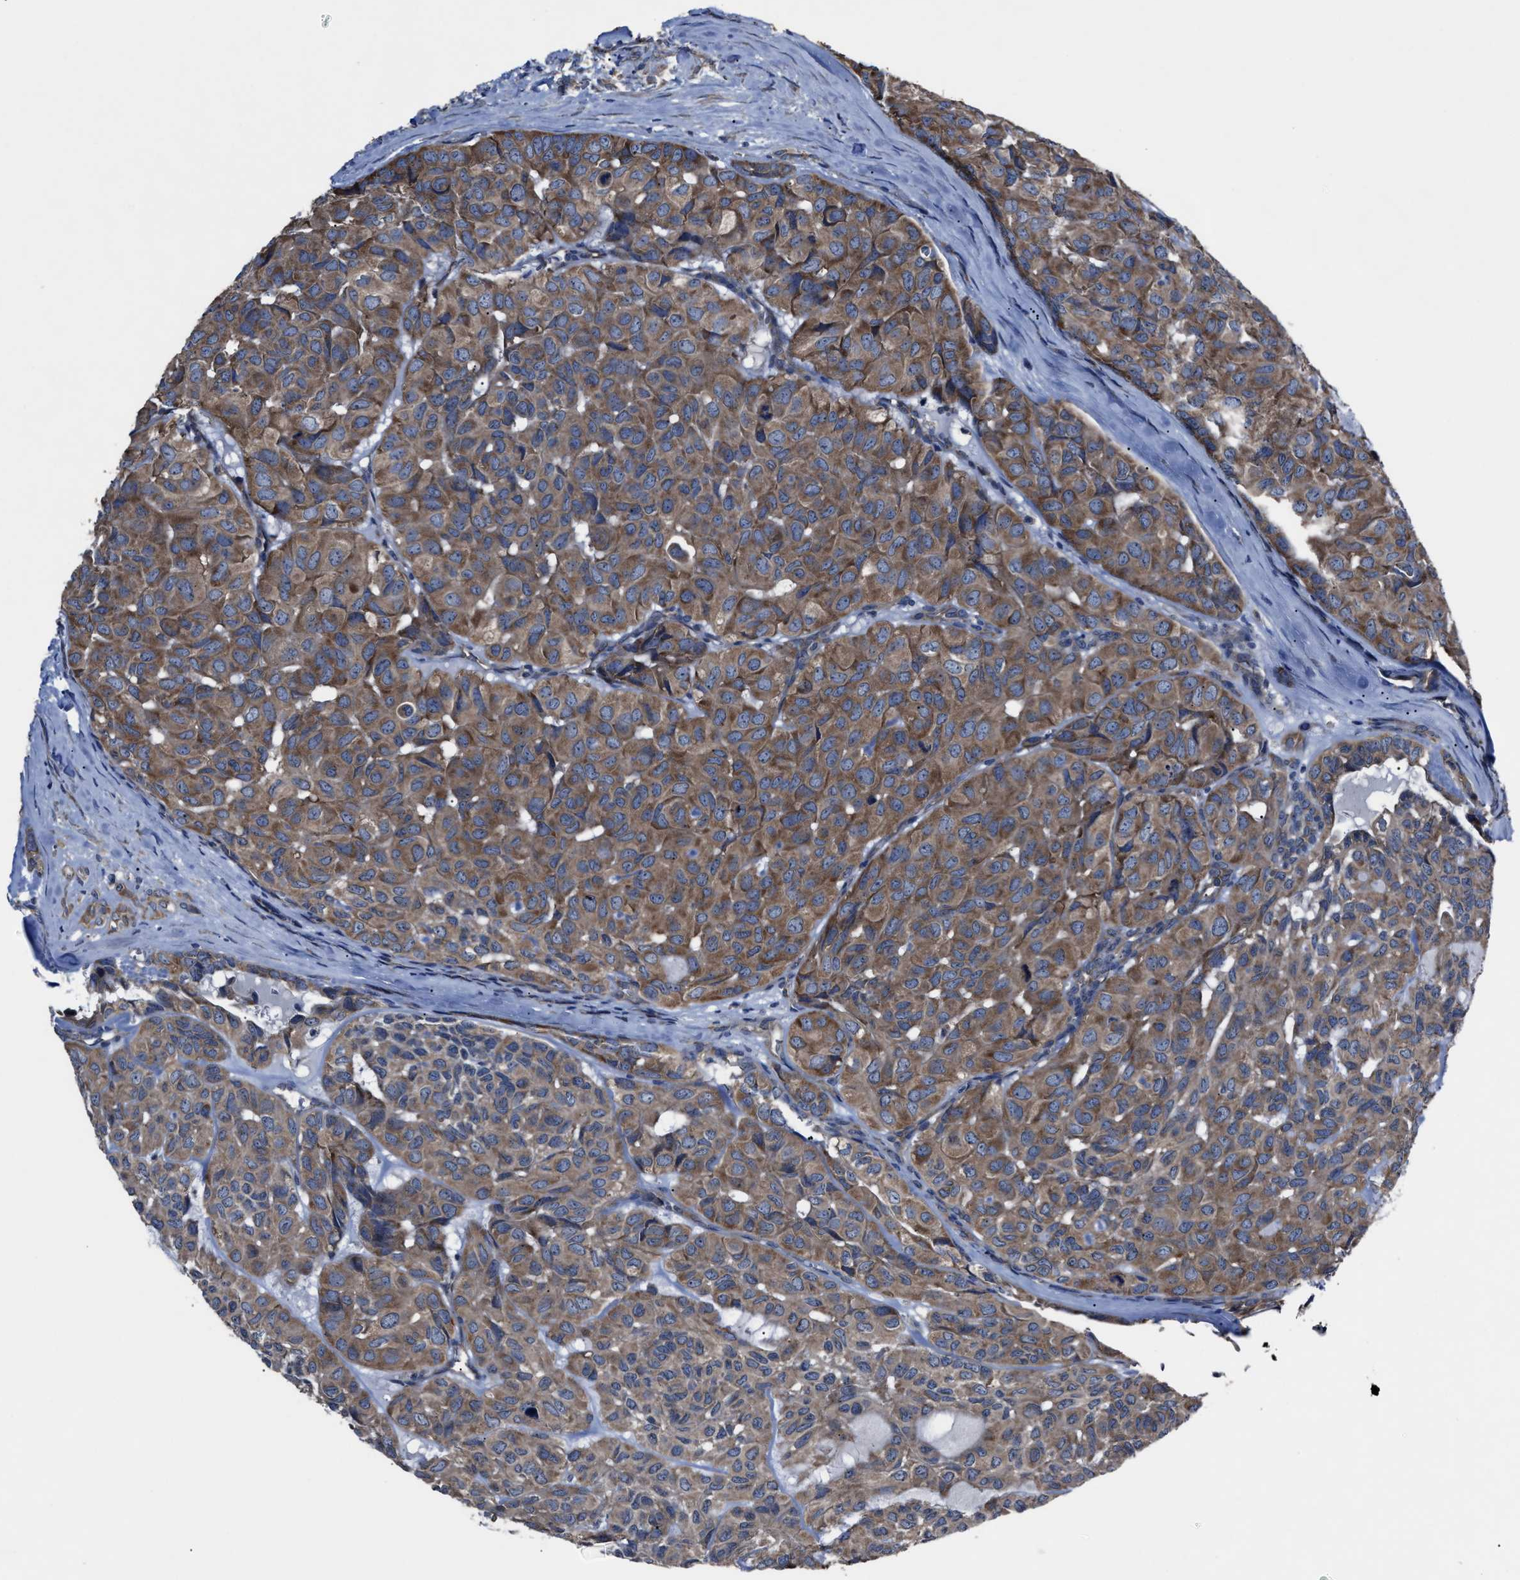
{"staining": {"intensity": "moderate", "quantity": ">75%", "location": "cytoplasmic/membranous"}, "tissue": "head and neck cancer", "cell_type": "Tumor cells", "image_type": "cancer", "snomed": [{"axis": "morphology", "description": "Adenocarcinoma, NOS"}, {"axis": "topography", "description": "Salivary gland, NOS"}, {"axis": "topography", "description": "Head-Neck"}], "caption": "The image exhibits a brown stain indicating the presence of a protein in the cytoplasmic/membranous of tumor cells in head and neck cancer.", "gene": "UPF1", "patient": {"sex": "female", "age": 76}}